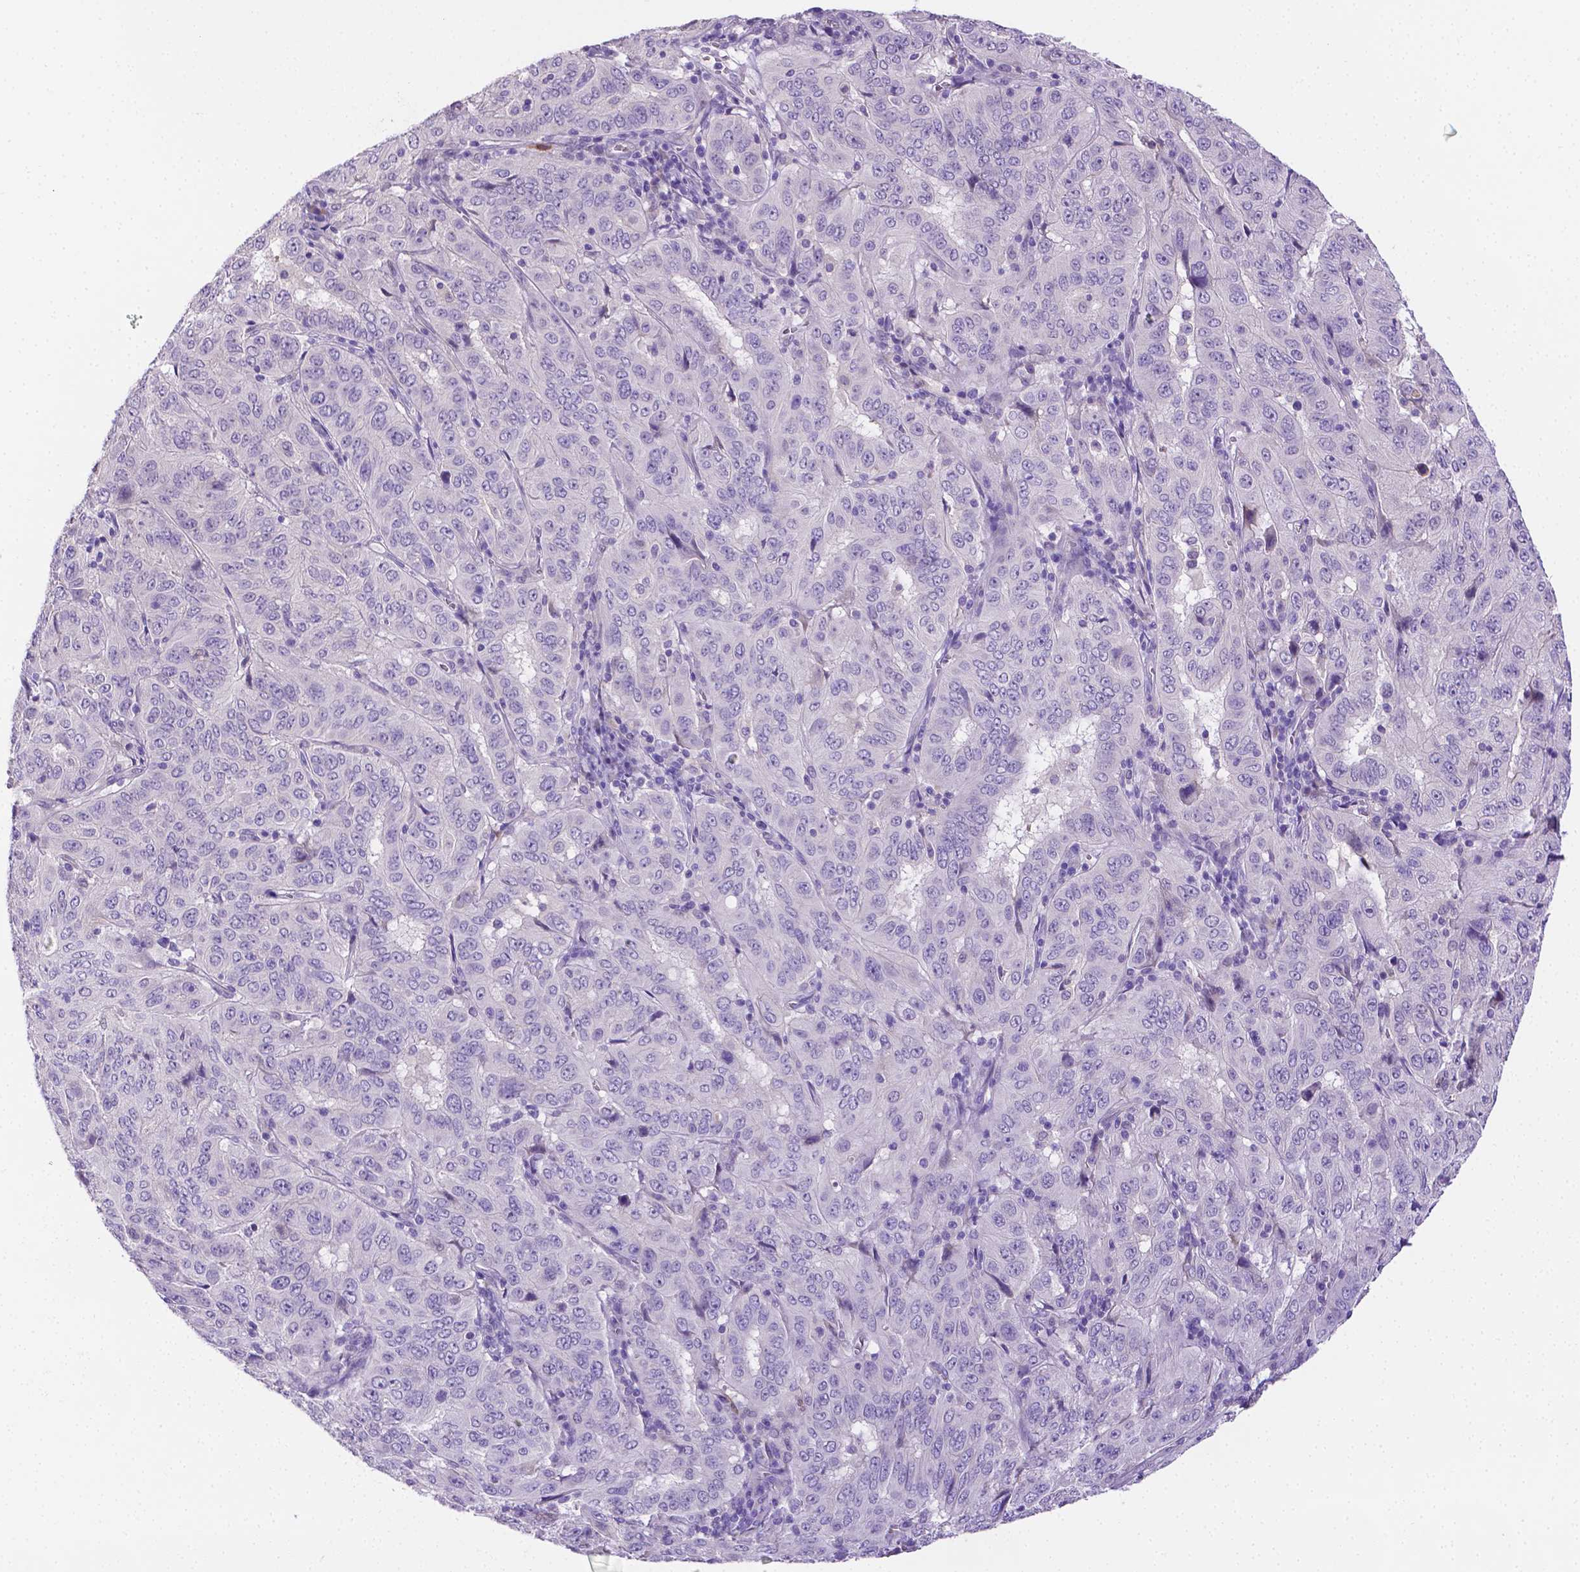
{"staining": {"intensity": "negative", "quantity": "none", "location": "none"}, "tissue": "pancreatic cancer", "cell_type": "Tumor cells", "image_type": "cancer", "snomed": [{"axis": "morphology", "description": "Adenocarcinoma, NOS"}, {"axis": "topography", "description": "Pancreas"}], "caption": "DAB (3,3'-diaminobenzidine) immunohistochemical staining of human pancreatic cancer demonstrates no significant staining in tumor cells.", "gene": "NXPH2", "patient": {"sex": "male", "age": 63}}